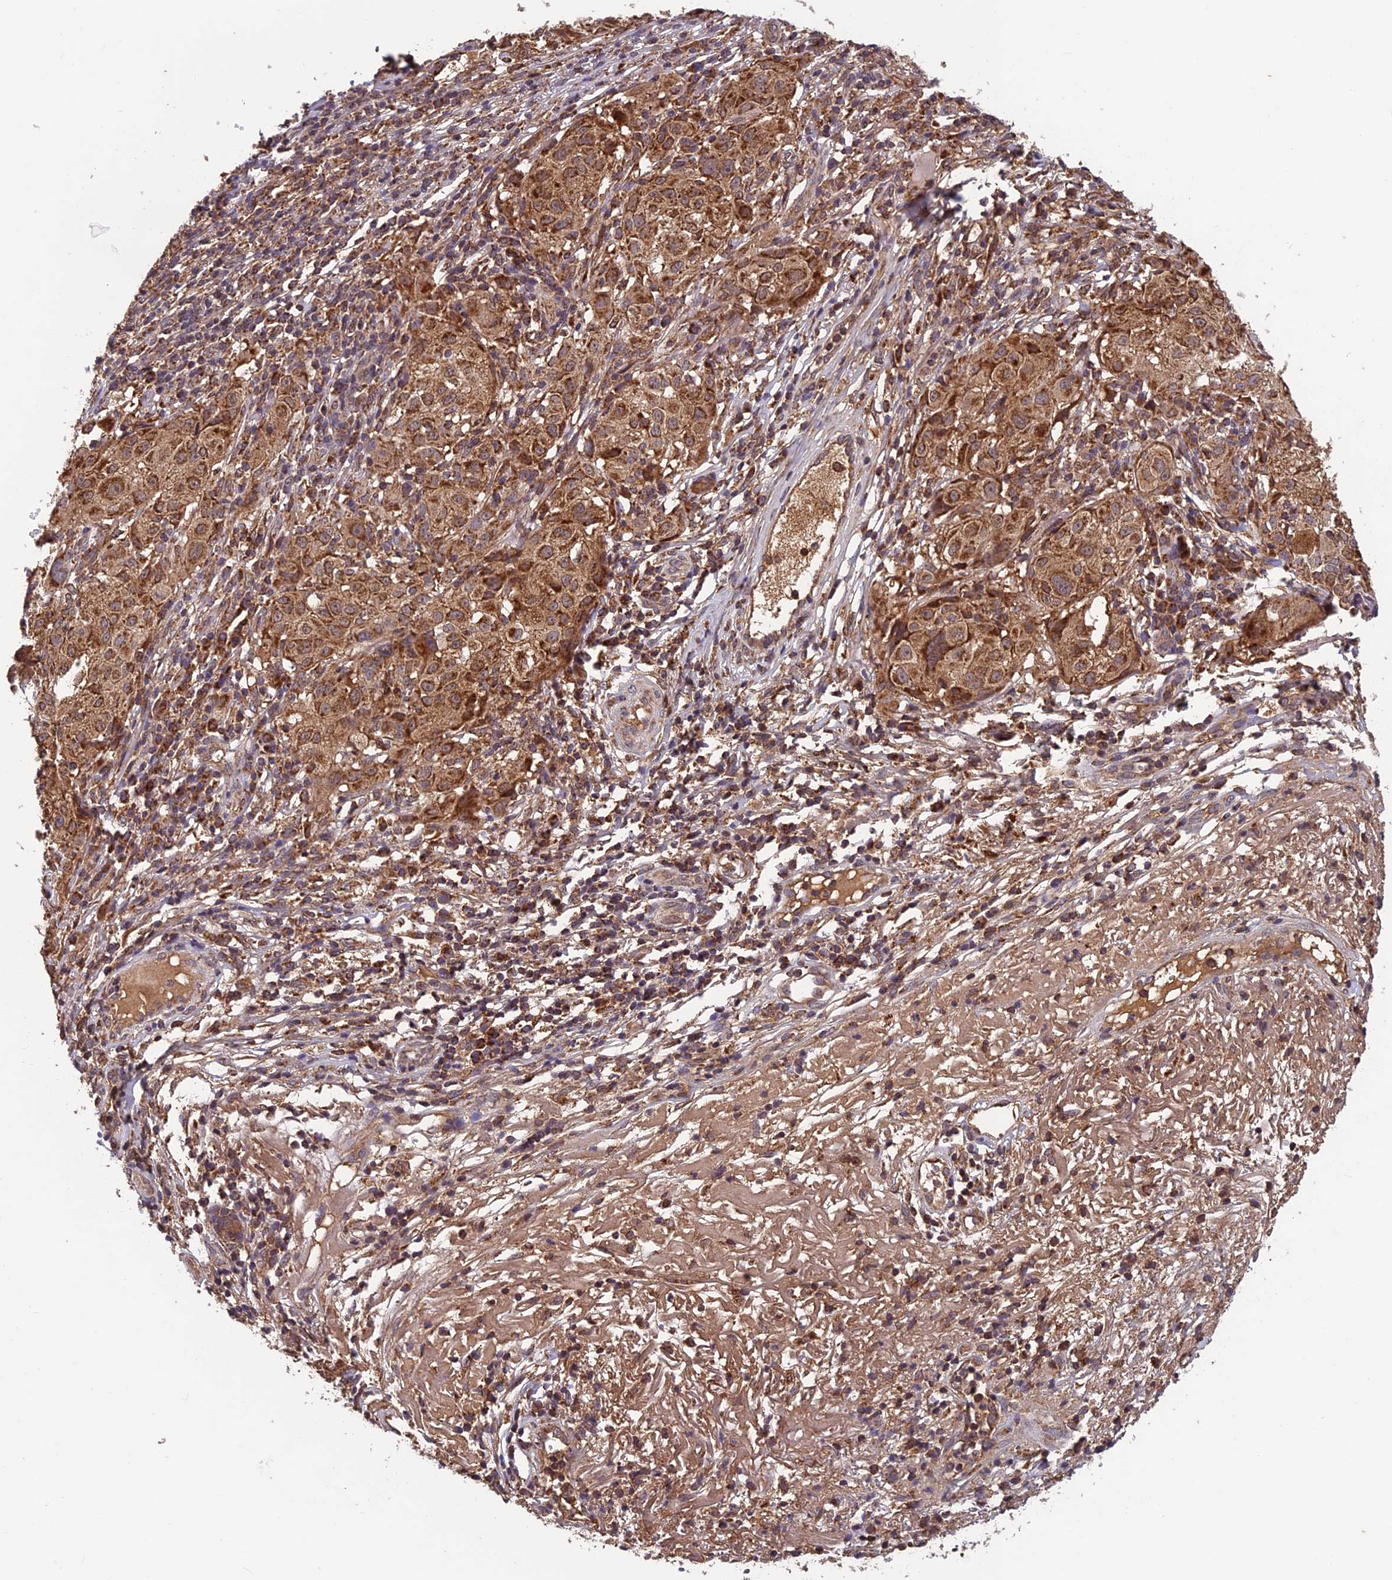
{"staining": {"intensity": "moderate", "quantity": ">75%", "location": "cytoplasmic/membranous"}, "tissue": "melanoma", "cell_type": "Tumor cells", "image_type": "cancer", "snomed": [{"axis": "morphology", "description": "Necrosis, NOS"}, {"axis": "morphology", "description": "Malignant melanoma, NOS"}, {"axis": "topography", "description": "Skin"}], "caption": "High-power microscopy captured an immunohistochemistry (IHC) histopathology image of malignant melanoma, revealing moderate cytoplasmic/membranous positivity in approximately >75% of tumor cells.", "gene": "CCDC15", "patient": {"sex": "female", "age": 87}}